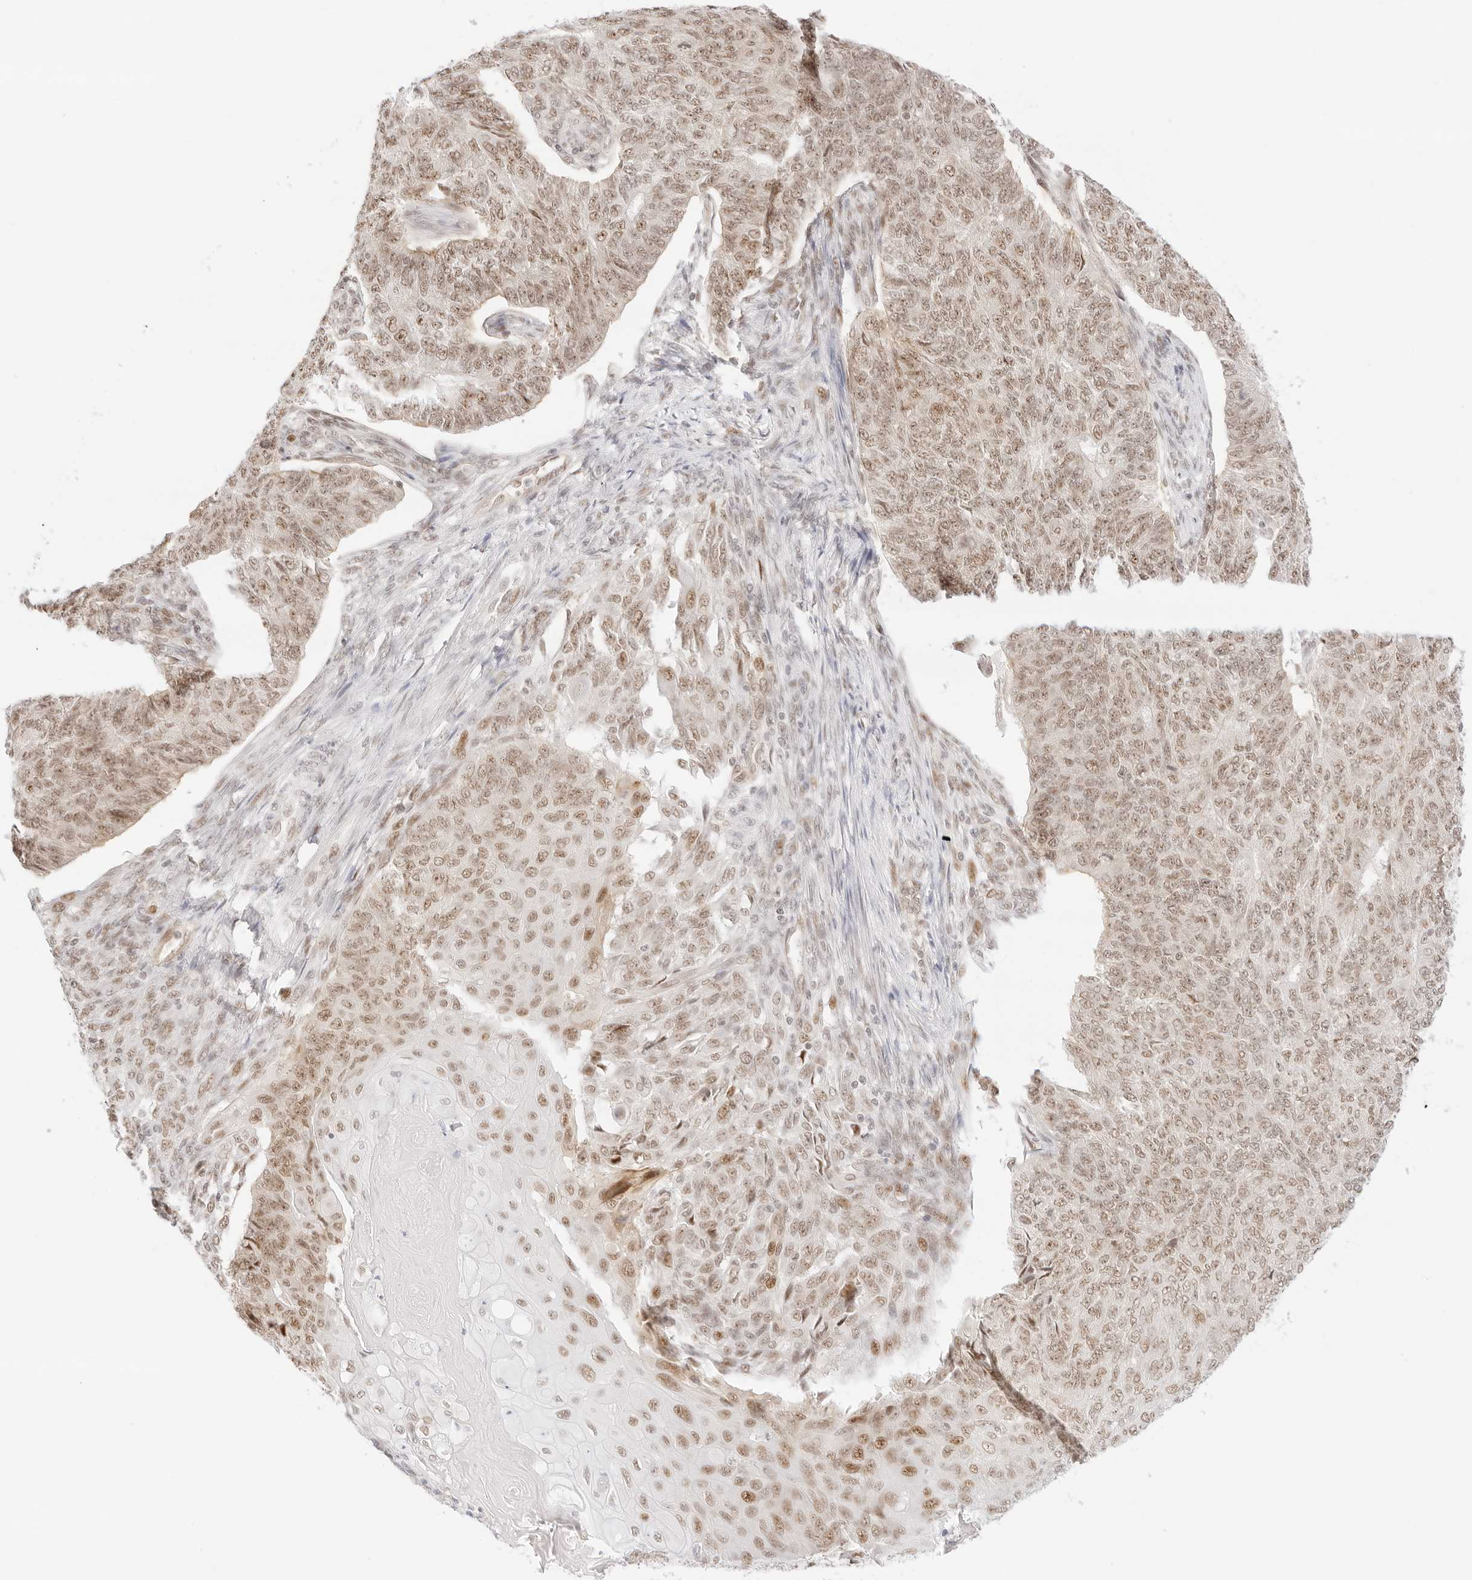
{"staining": {"intensity": "moderate", "quantity": ">75%", "location": "nuclear"}, "tissue": "endometrial cancer", "cell_type": "Tumor cells", "image_type": "cancer", "snomed": [{"axis": "morphology", "description": "Adenocarcinoma, NOS"}, {"axis": "topography", "description": "Endometrium"}], "caption": "High-power microscopy captured an immunohistochemistry photomicrograph of adenocarcinoma (endometrial), revealing moderate nuclear positivity in about >75% of tumor cells. Nuclei are stained in blue.", "gene": "ITGA6", "patient": {"sex": "female", "age": 32}}